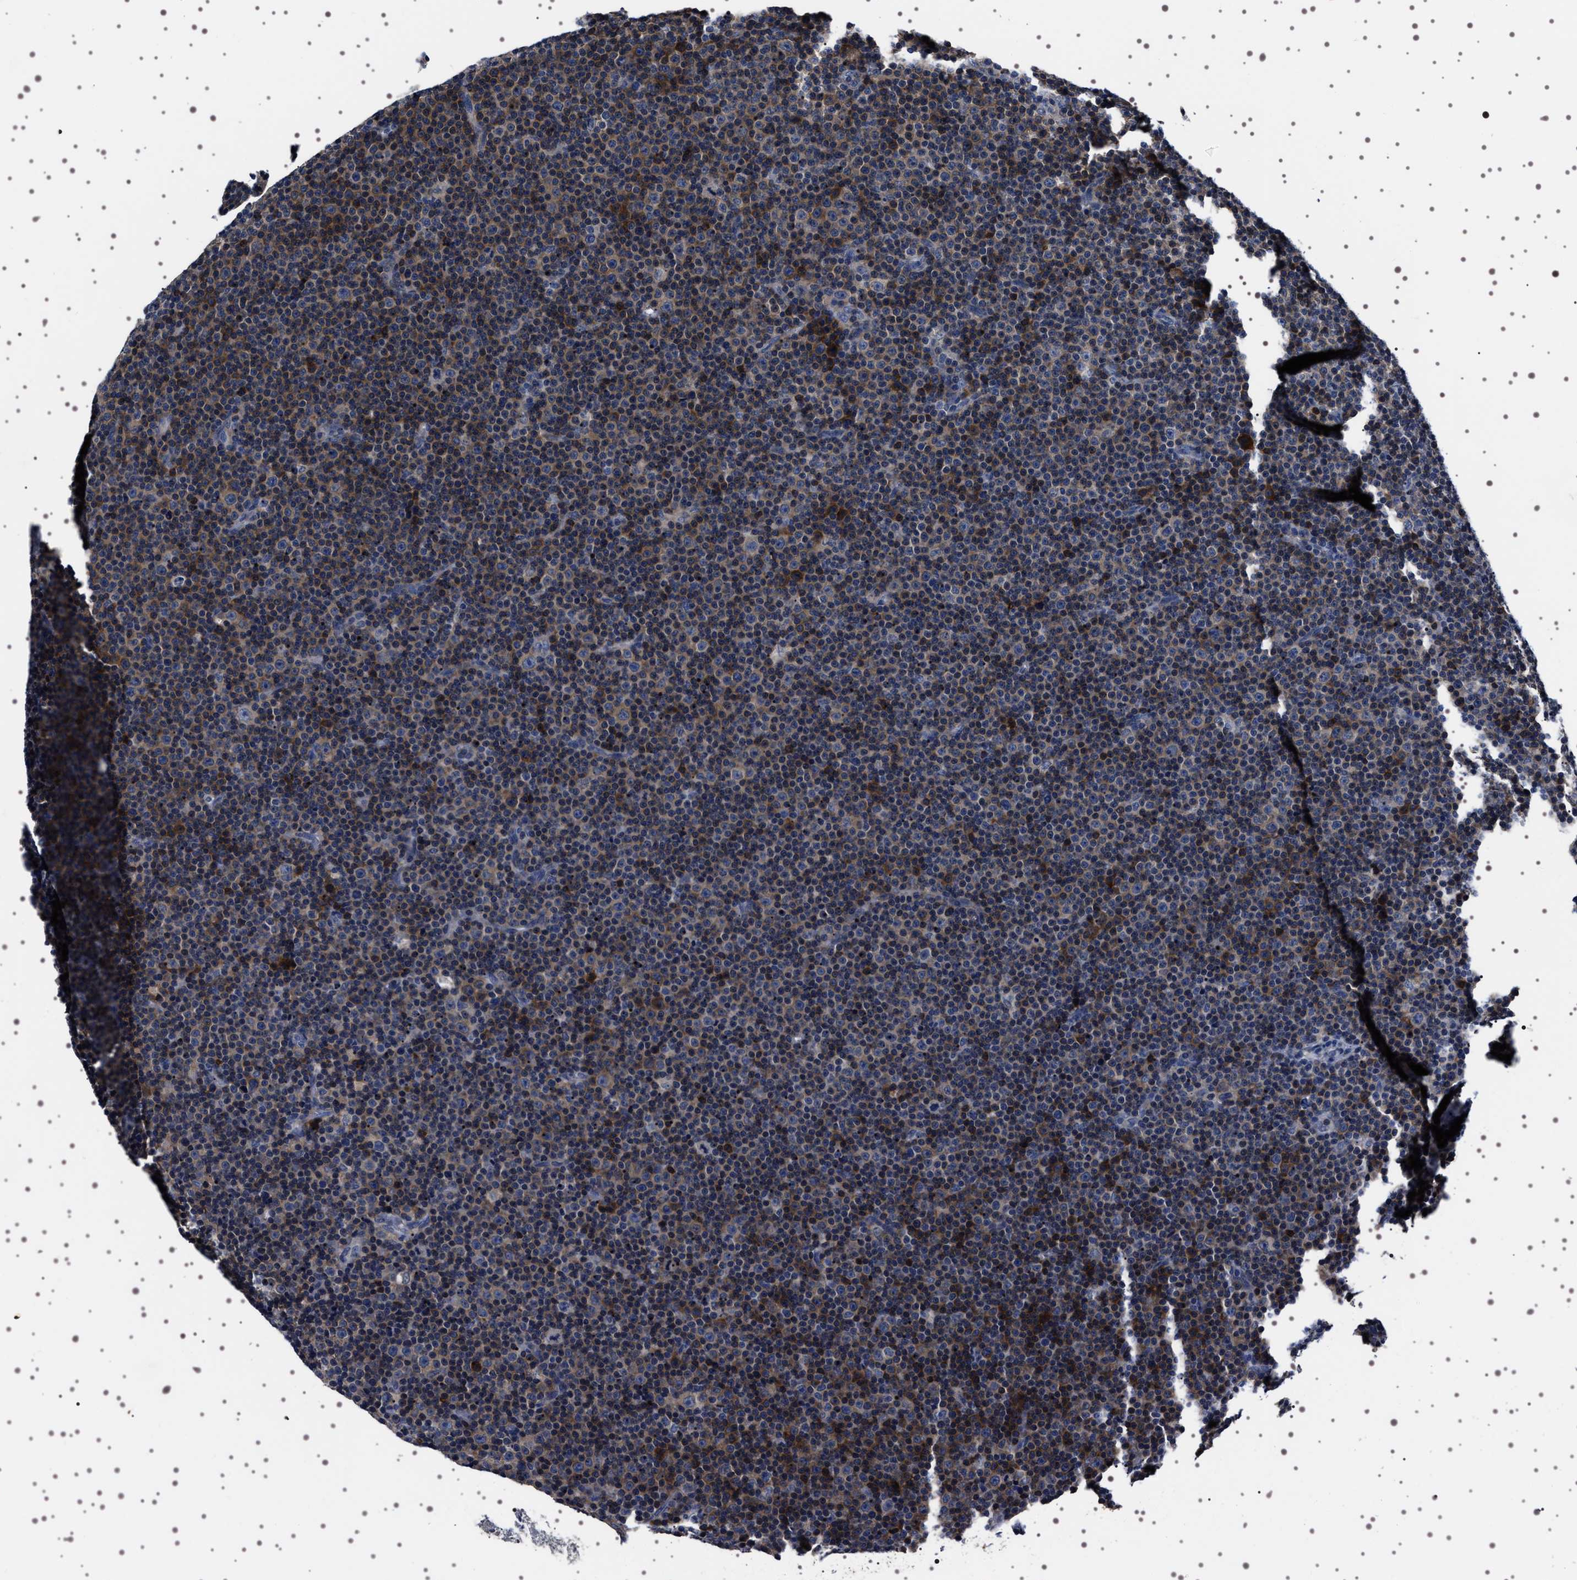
{"staining": {"intensity": "moderate", "quantity": "<25%", "location": "cytoplasmic/membranous"}, "tissue": "lymphoma", "cell_type": "Tumor cells", "image_type": "cancer", "snomed": [{"axis": "morphology", "description": "Malignant lymphoma, non-Hodgkin's type, Low grade"}, {"axis": "topography", "description": "Lymph node"}], "caption": "Lymphoma stained with immunohistochemistry (IHC) shows moderate cytoplasmic/membranous staining in about <25% of tumor cells.", "gene": "TARBP1", "patient": {"sex": "female", "age": 67}}